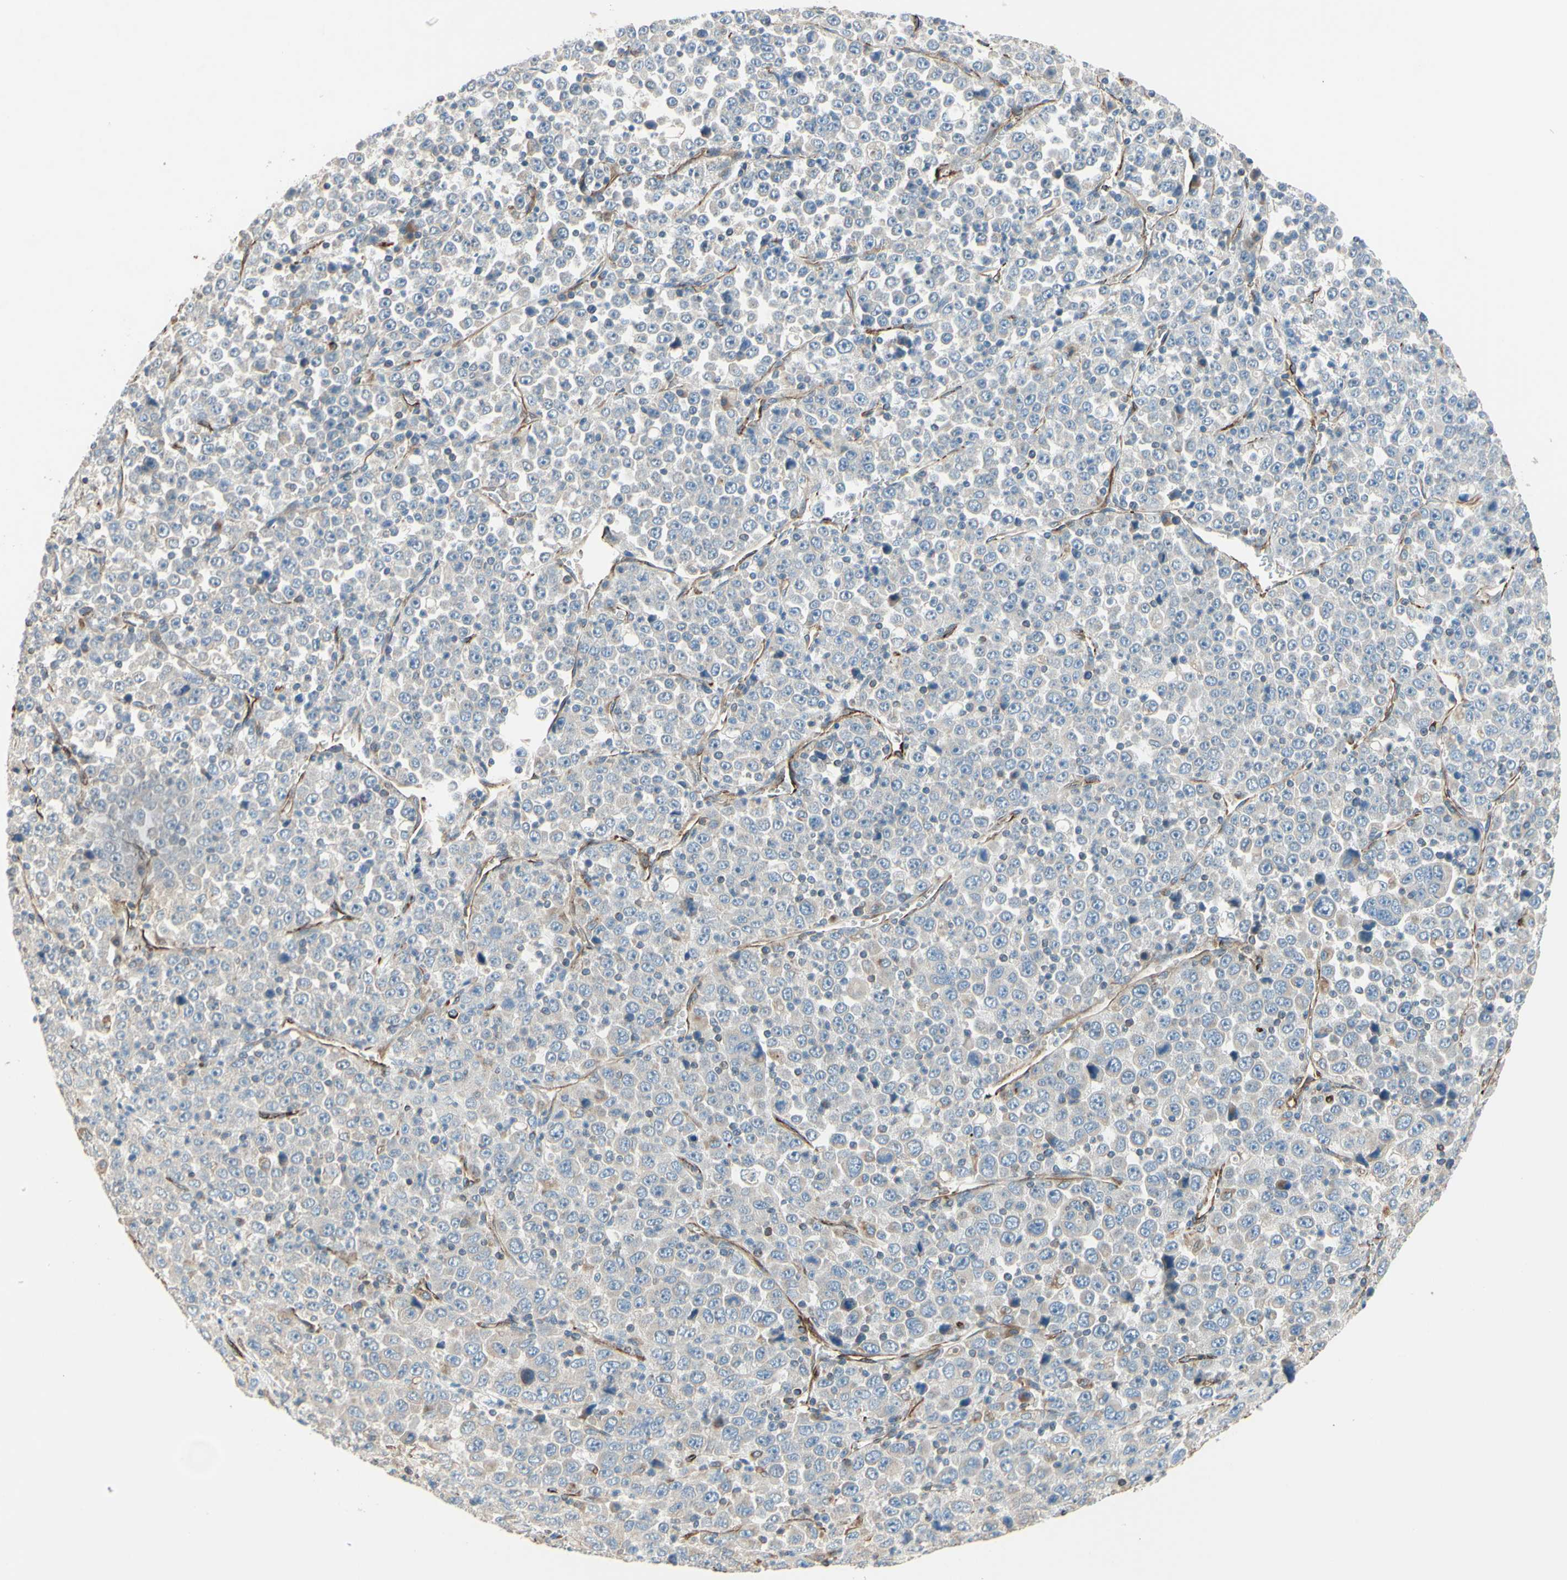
{"staining": {"intensity": "negative", "quantity": "none", "location": "none"}, "tissue": "stomach cancer", "cell_type": "Tumor cells", "image_type": "cancer", "snomed": [{"axis": "morphology", "description": "Normal tissue, NOS"}, {"axis": "morphology", "description": "Adenocarcinoma, NOS"}, {"axis": "topography", "description": "Stomach, upper"}, {"axis": "topography", "description": "Stomach"}], "caption": "Immunohistochemistry (IHC) of human stomach cancer reveals no positivity in tumor cells.", "gene": "TRAF2", "patient": {"sex": "male", "age": 59}}